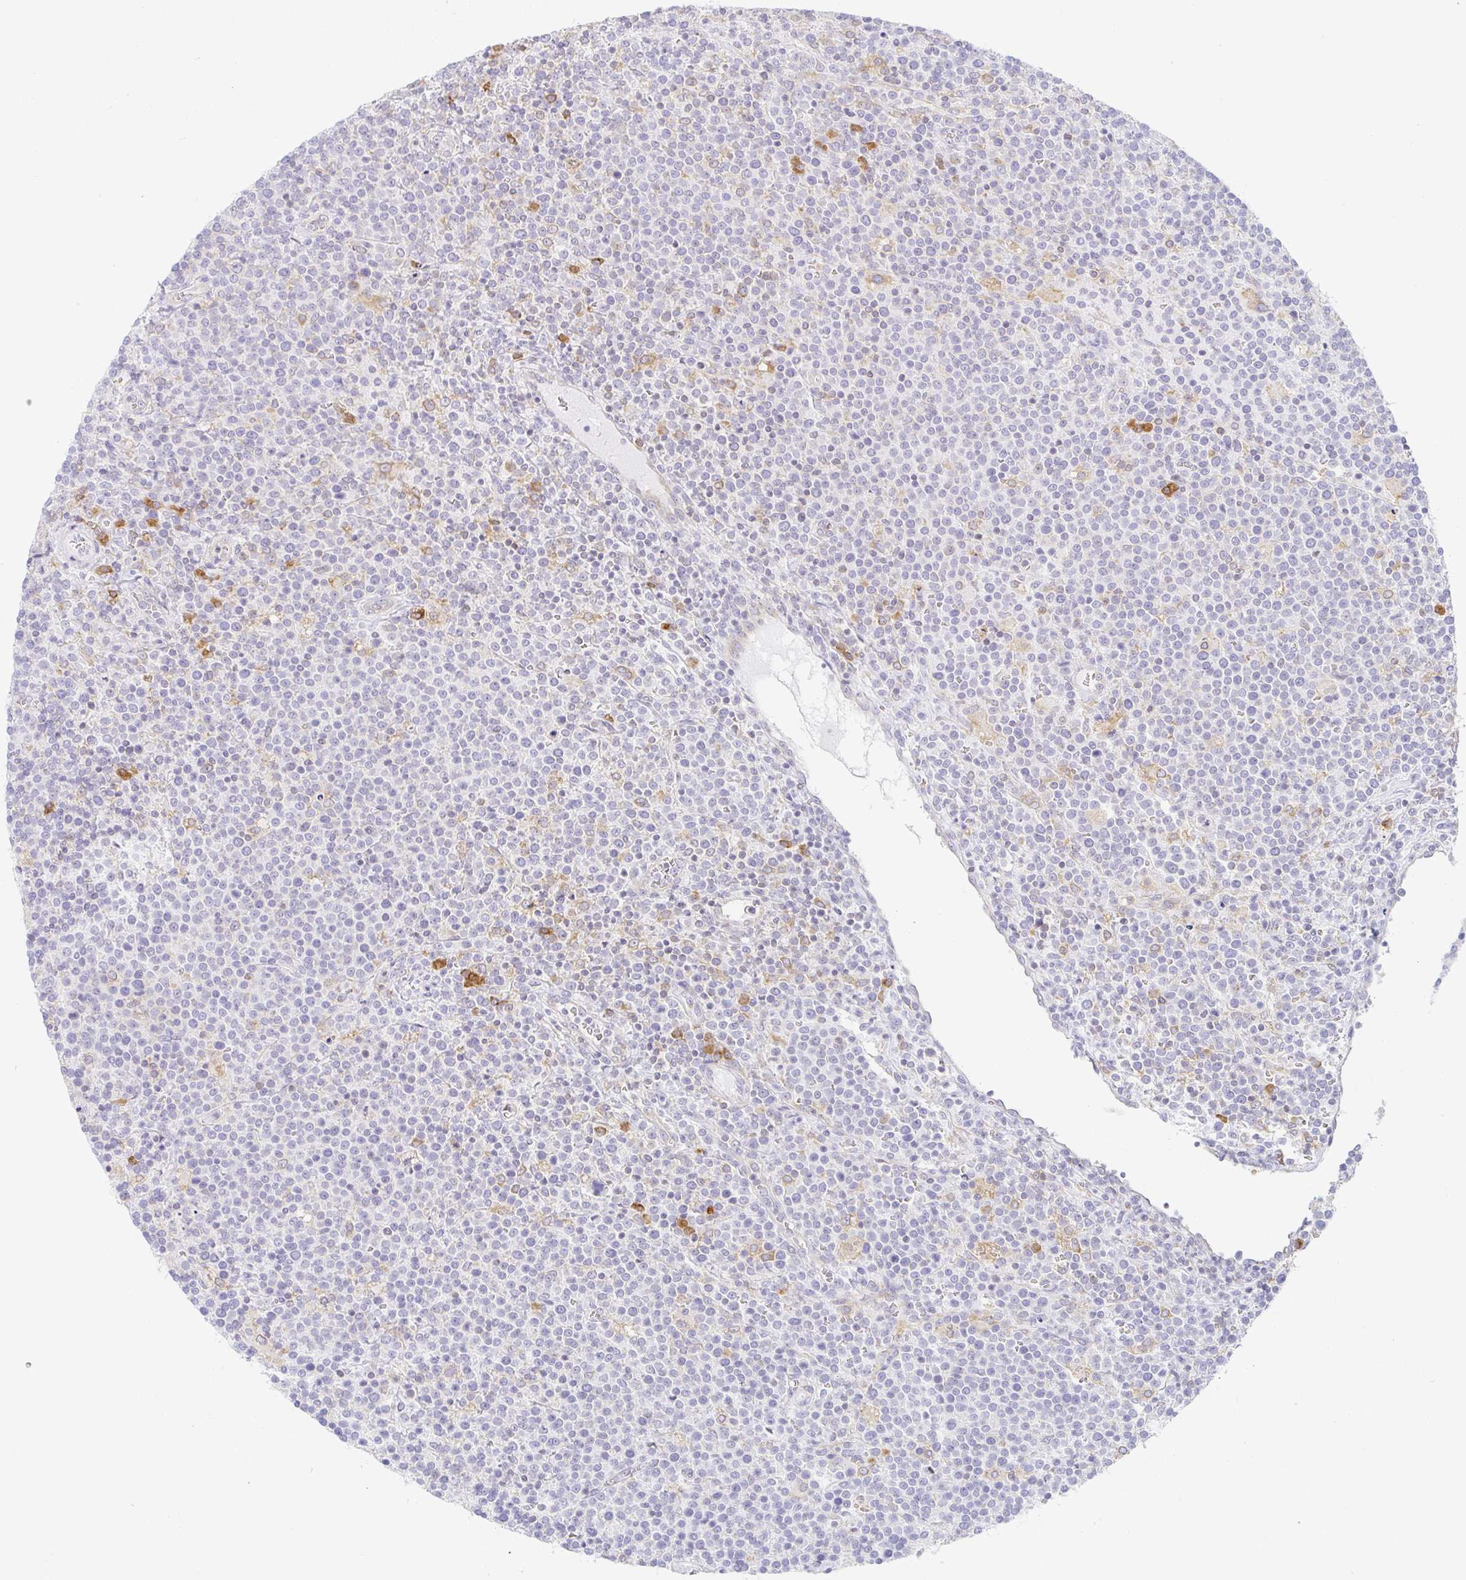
{"staining": {"intensity": "negative", "quantity": "none", "location": "none"}, "tissue": "lymphoma", "cell_type": "Tumor cells", "image_type": "cancer", "snomed": [{"axis": "morphology", "description": "Malignant lymphoma, non-Hodgkin's type, High grade"}, {"axis": "topography", "description": "Lymph node"}], "caption": "An image of high-grade malignant lymphoma, non-Hodgkin's type stained for a protein reveals no brown staining in tumor cells.", "gene": "DERL2", "patient": {"sex": "male", "age": 61}}